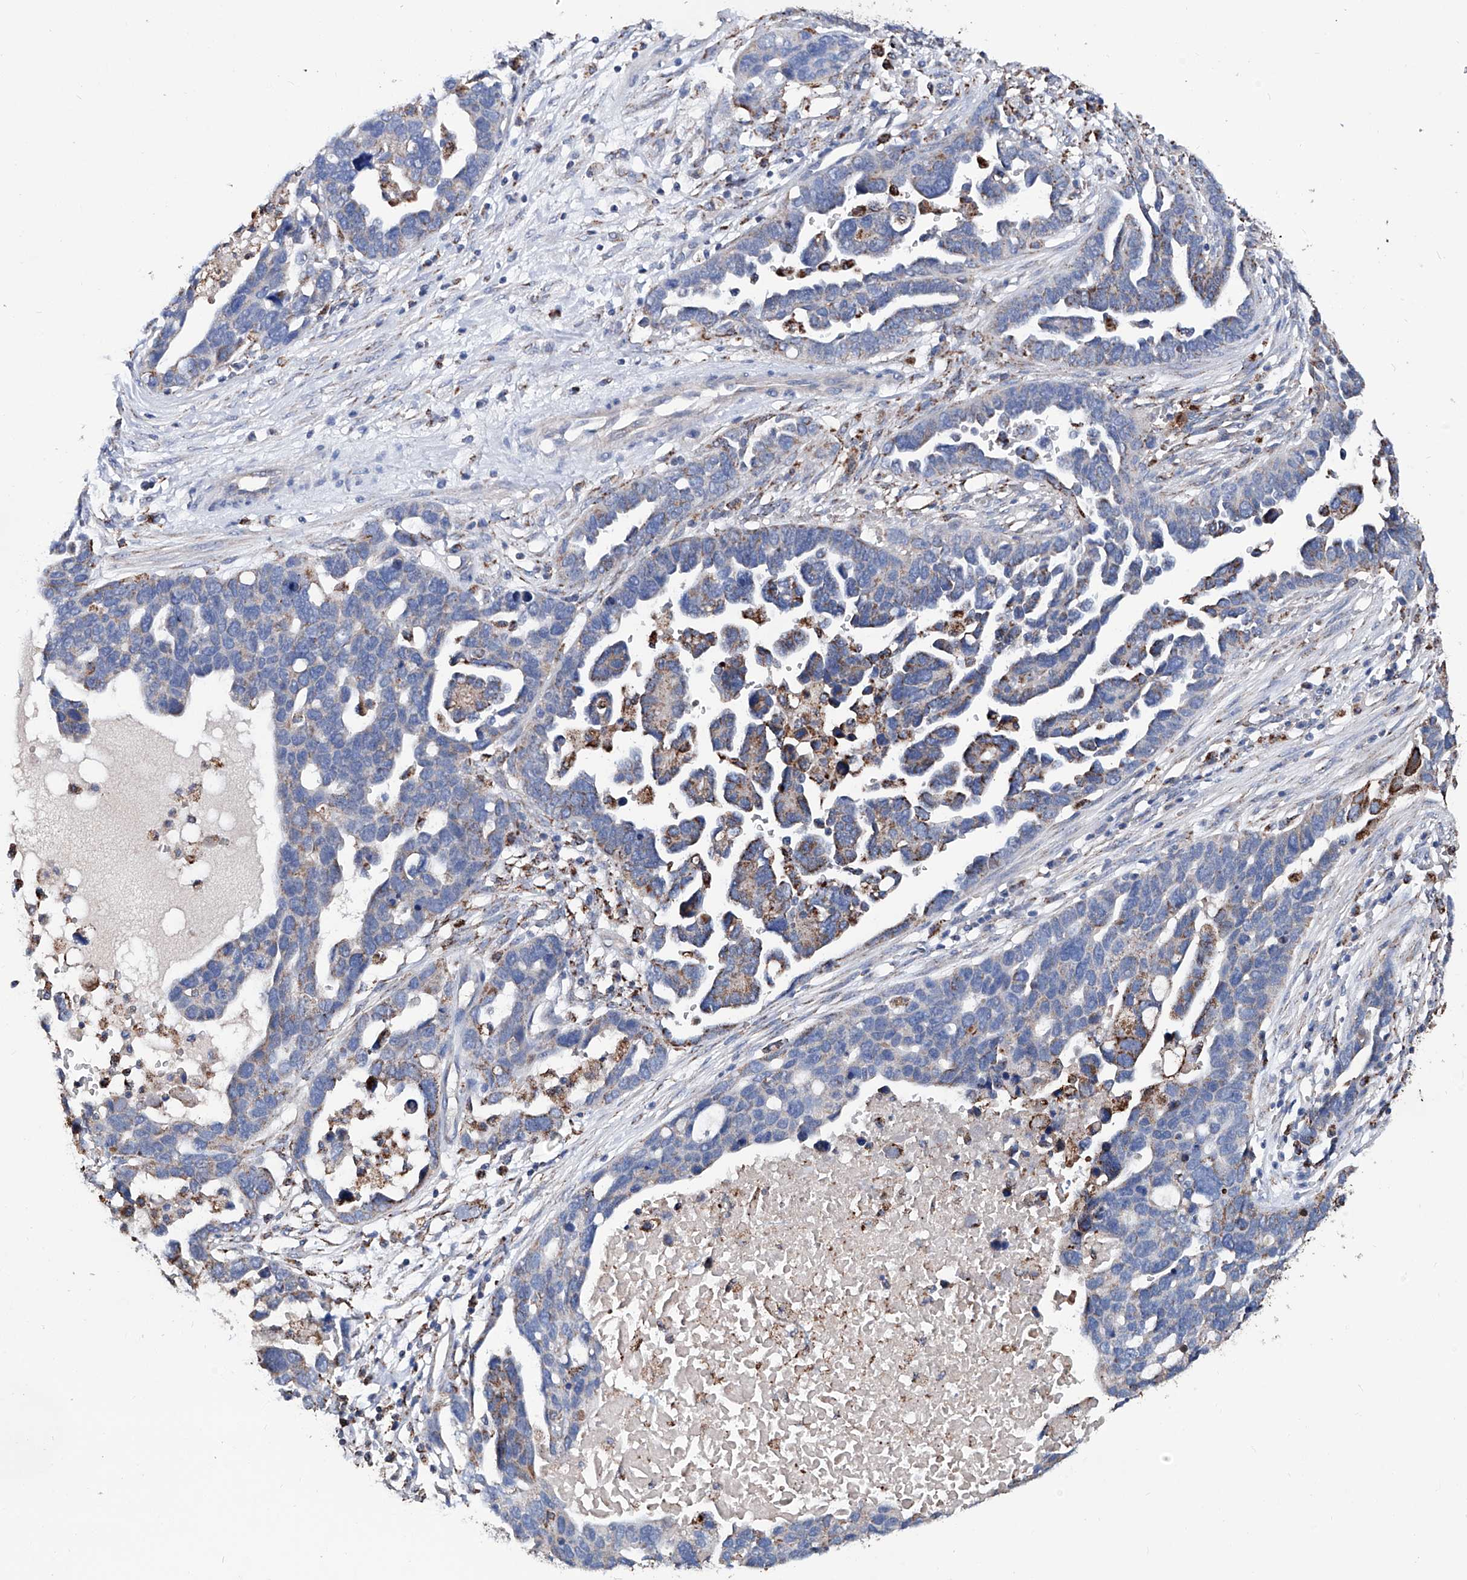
{"staining": {"intensity": "moderate", "quantity": "25%-75%", "location": "cytoplasmic/membranous"}, "tissue": "ovarian cancer", "cell_type": "Tumor cells", "image_type": "cancer", "snomed": [{"axis": "morphology", "description": "Cystadenocarcinoma, serous, NOS"}, {"axis": "topography", "description": "Ovary"}], "caption": "Protein staining demonstrates moderate cytoplasmic/membranous positivity in about 25%-75% of tumor cells in ovarian cancer (serous cystadenocarcinoma). (DAB (3,3'-diaminobenzidine) = brown stain, brightfield microscopy at high magnification).", "gene": "NHS", "patient": {"sex": "female", "age": 54}}